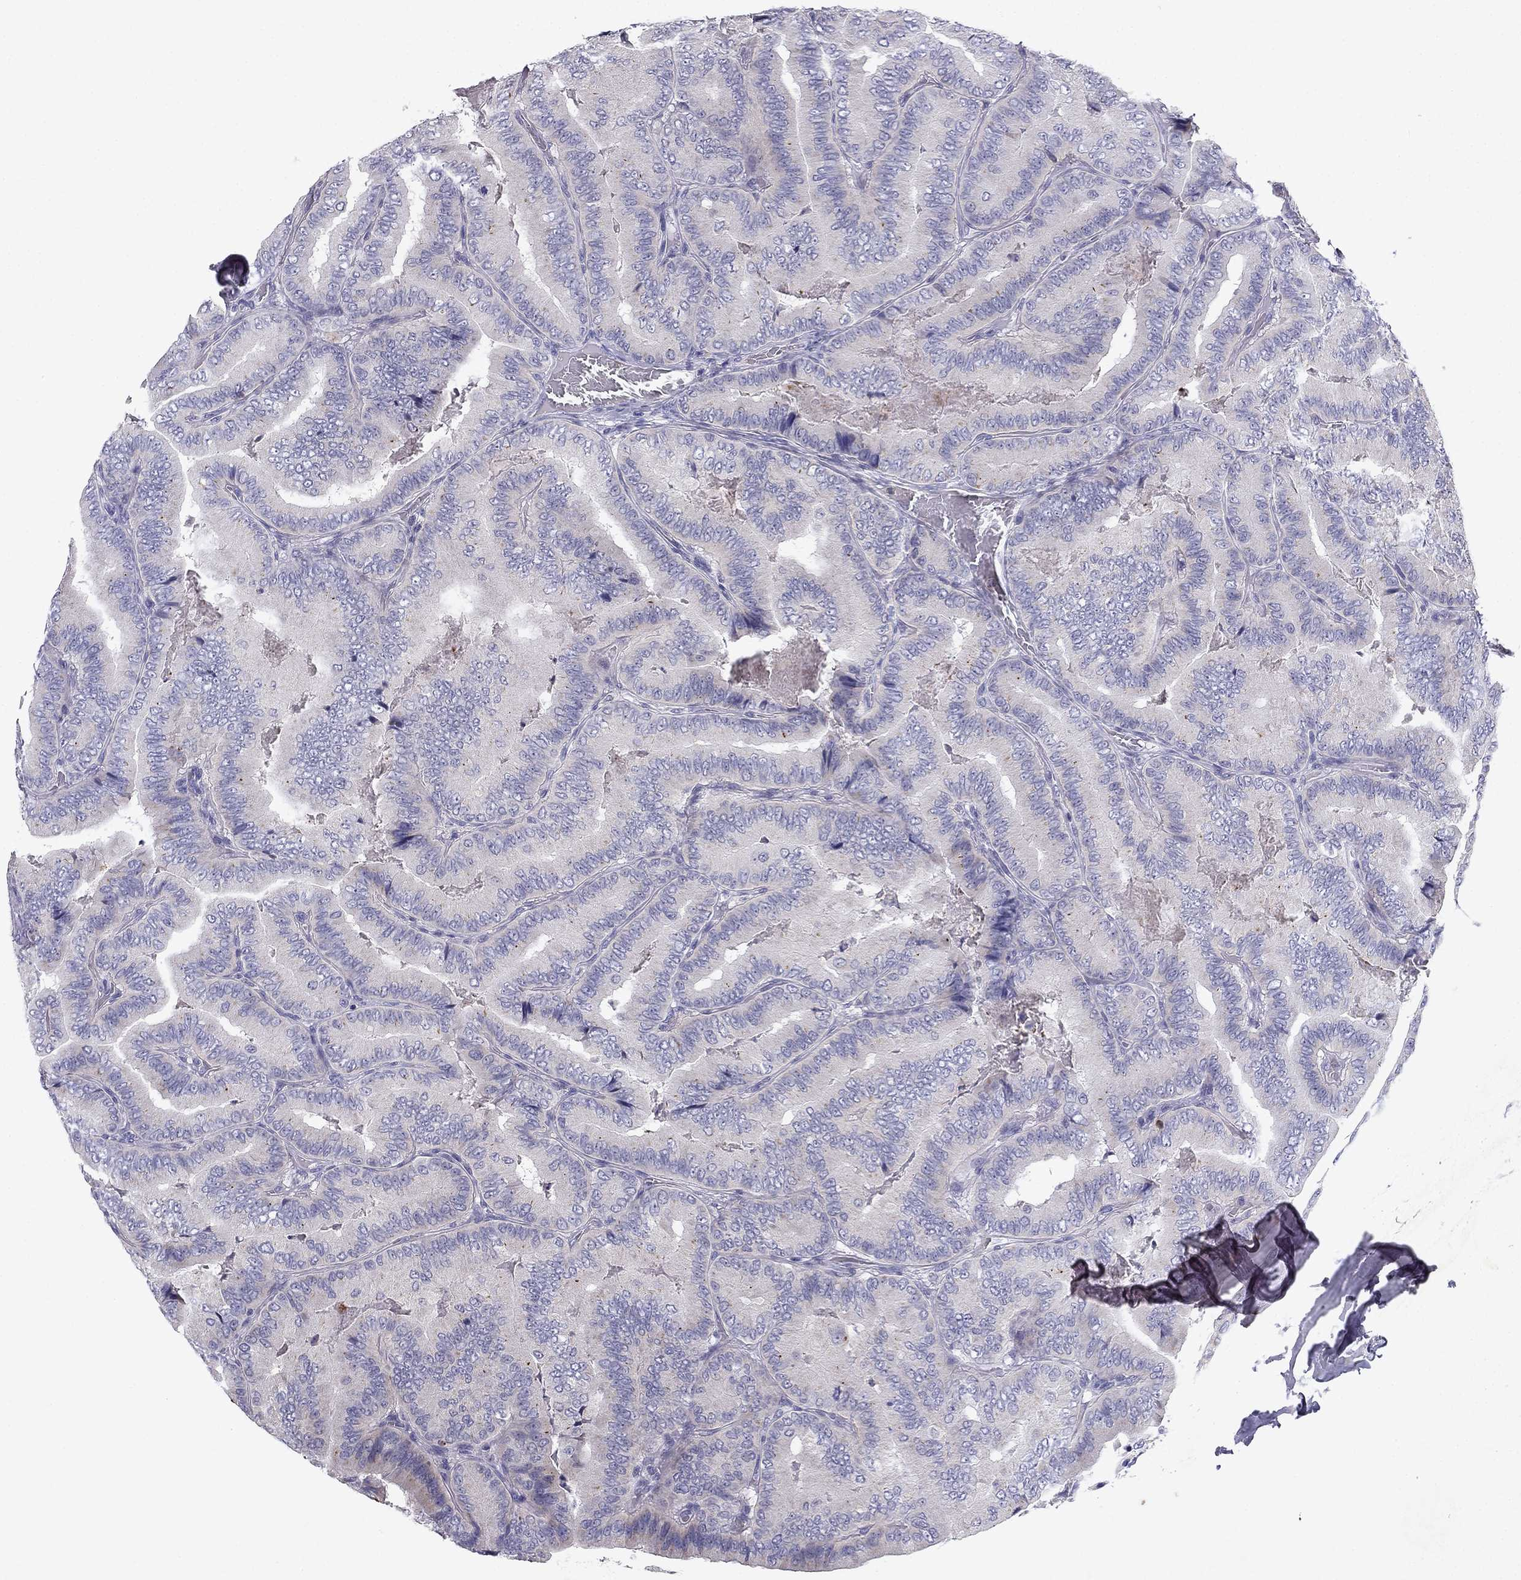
{"staining": {"intensity": "negative", "quantity": "none", "location": "none"}, "tissue": "thyroid cancer", "cell_type": "Tumor cells", "image_type": "cancer", "snomed": [{"axis": "morphology", "description": "Papillary adenocarcinoma, NOS"}, {"axis": "topography", "description": "Thyroid gland"}], "caption": "IHC image of human thyroid cancer (papillary adenocarcinoma) stained for a protein (brown), which displays no staining in tumor cells.", "gene": "SLC6A4", "patient": {"sex": "male", "age": 61}}